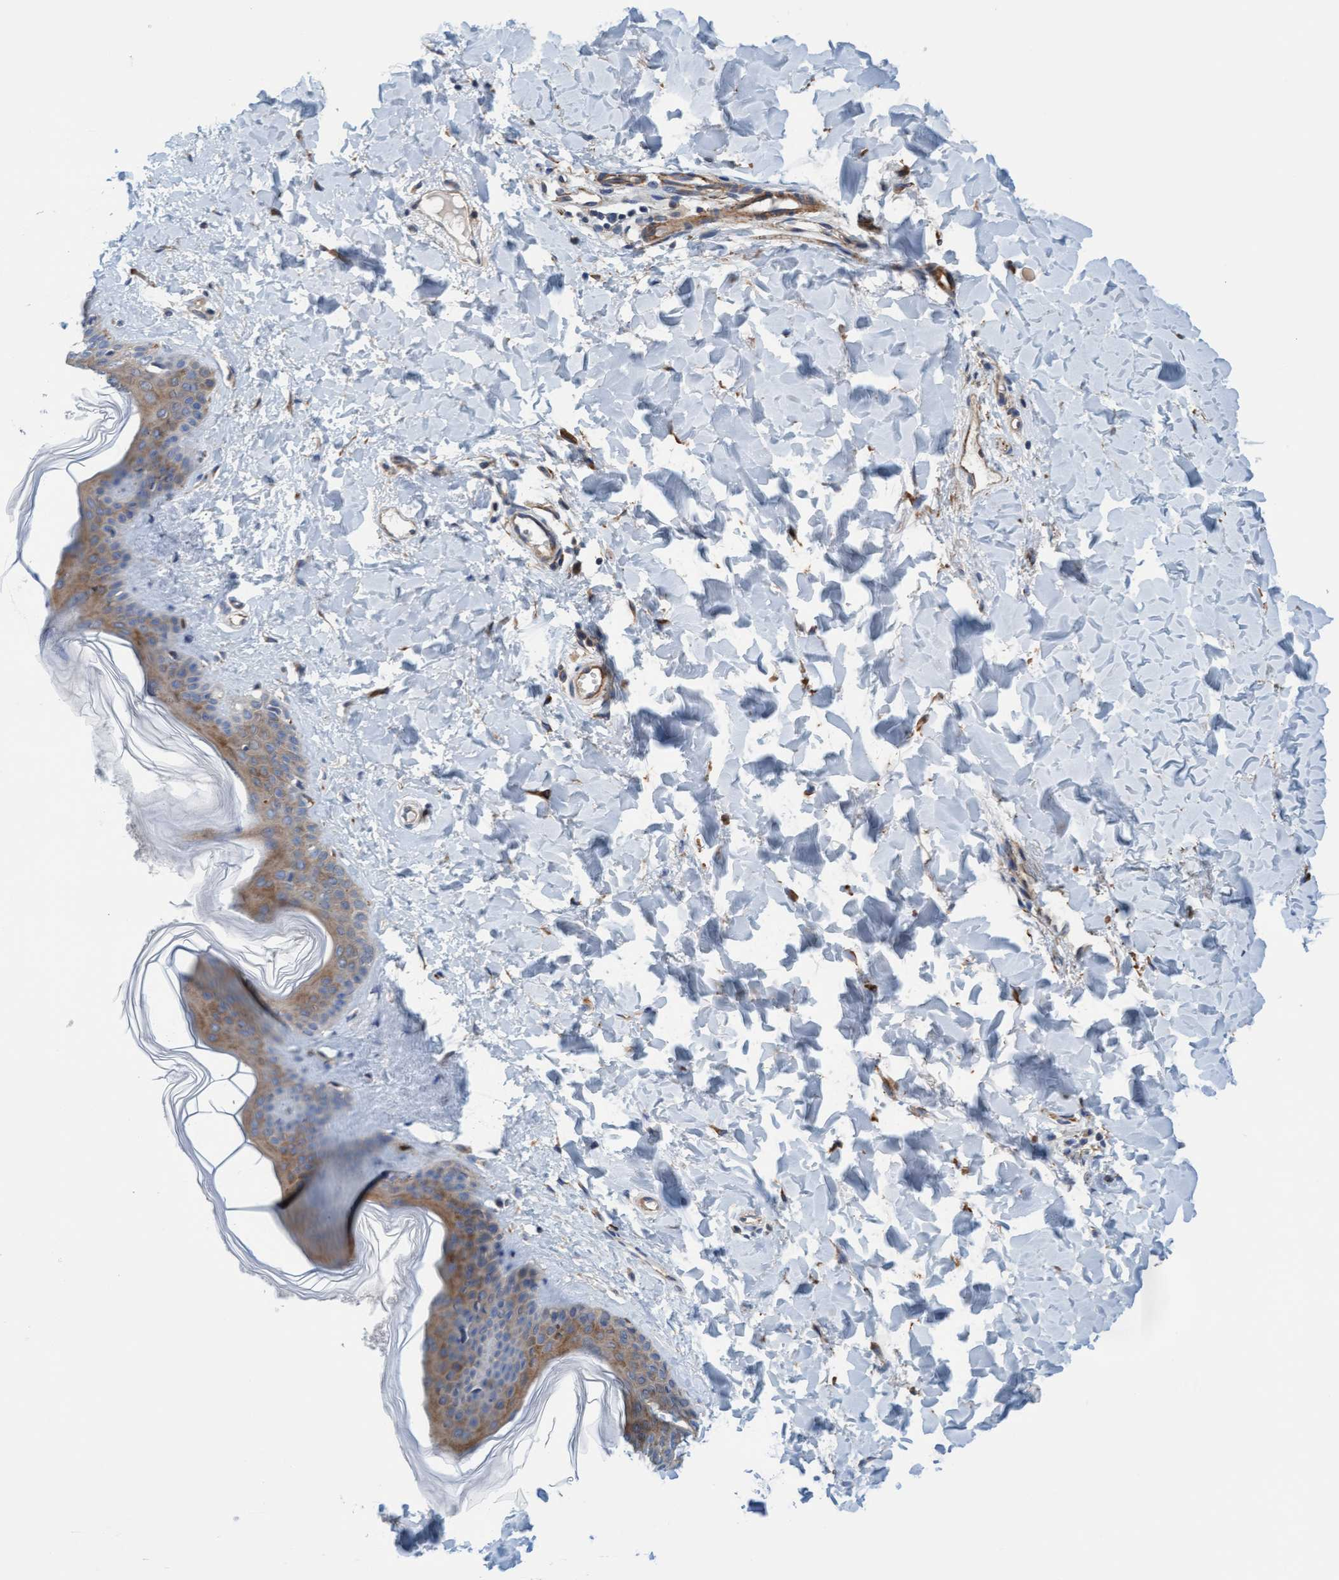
{"staining": {"intensity": "moderate", "quantity": ">75%", "location": "cytoplasmic/membranous"}, "tissue": "skin", "cell_type": "Fibroblasts", "image_type": "normal", "snomed": [{"axis": "morphology", "description": "Normal tissue, NOS"}, {"axis": "topography", "description": "Skin"}], "caption": "High-power microscopy captured an immunohistochemistry (IHC) image of benign skin, revealing moderate cytoplasmic/membranous expression in approximately >75% of fibroblasts.", "gene": "FMNL3", "patient": {"sex": "female", "age": 17}}